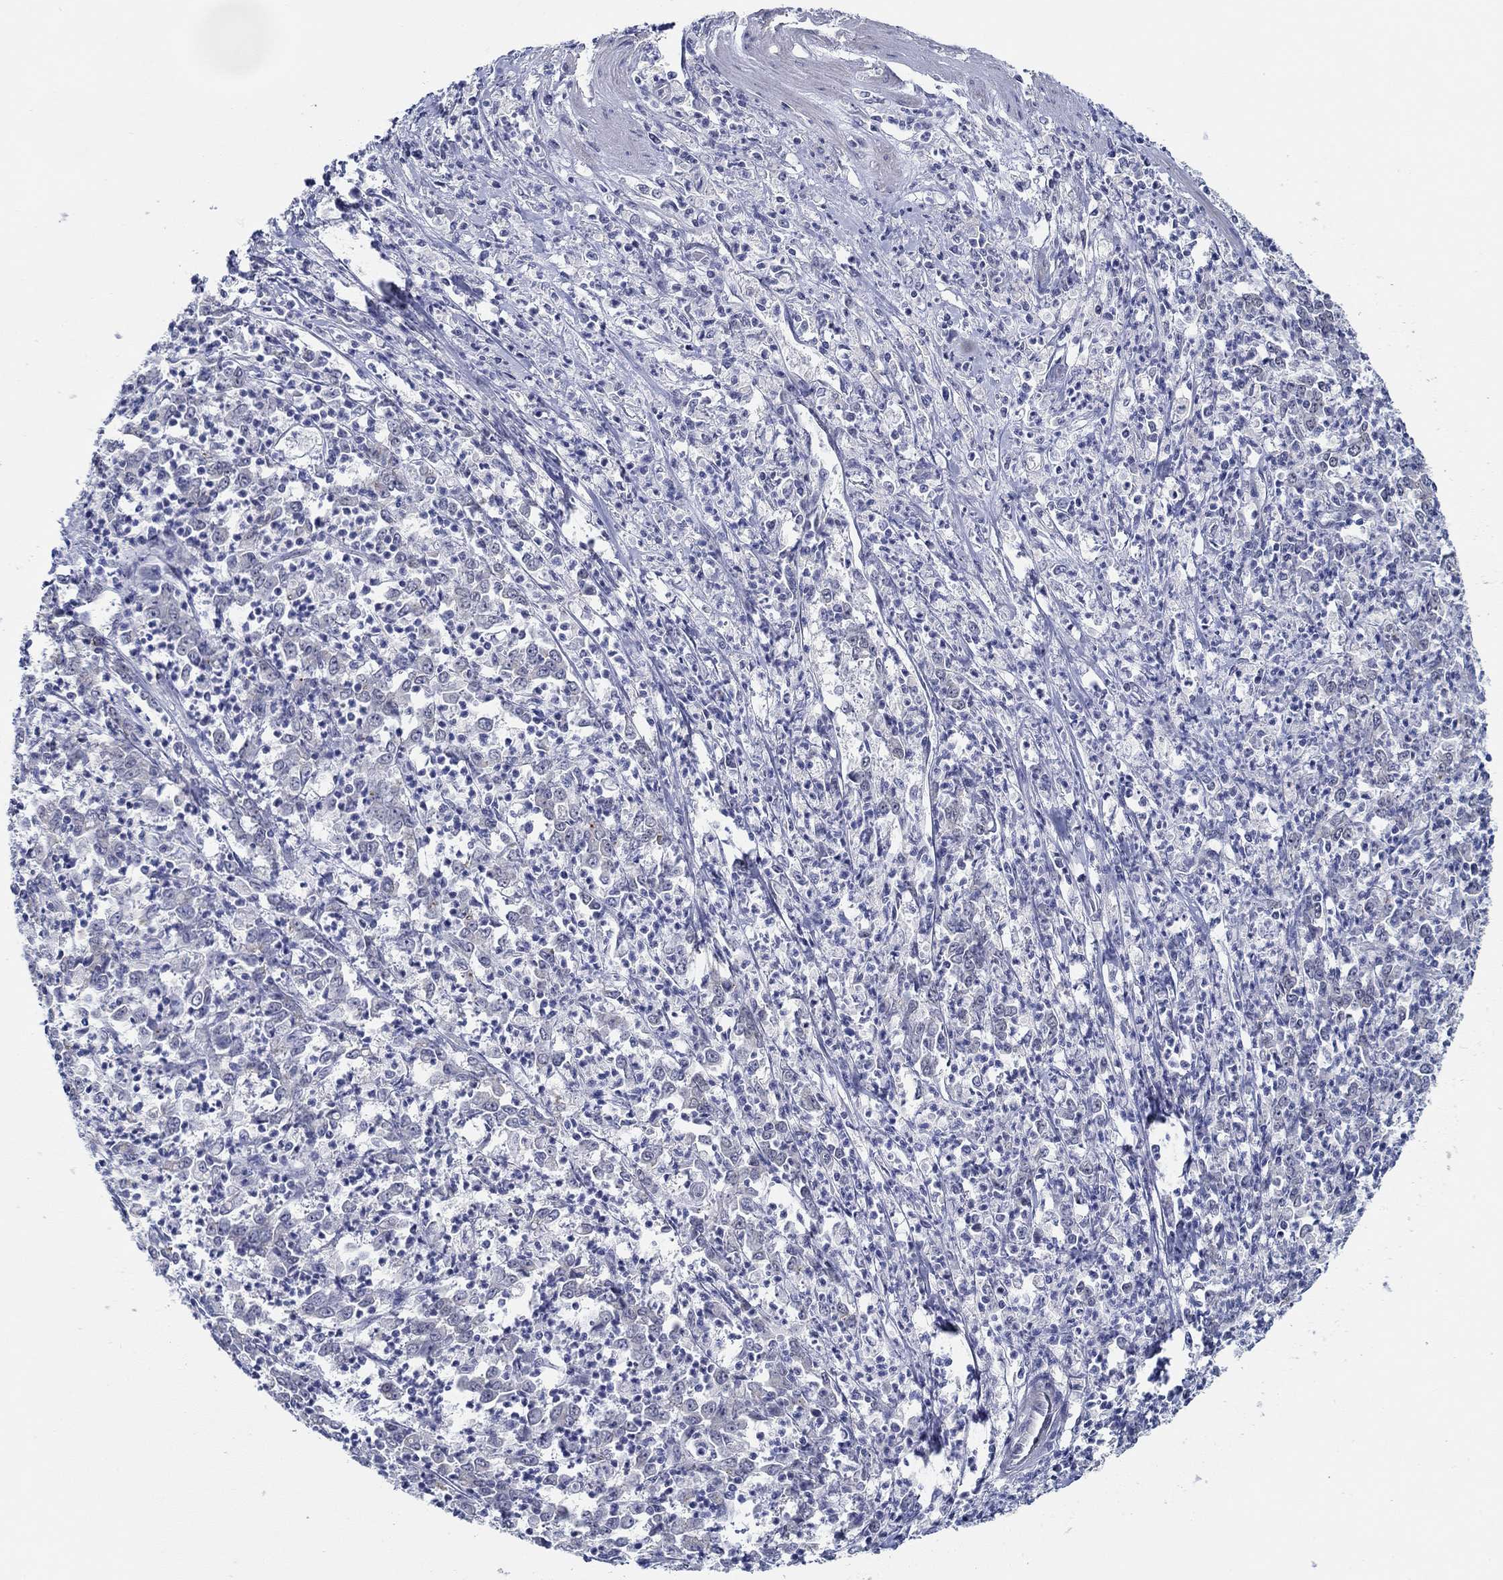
{"staining": {"intensity": "negative", "quantity": "none", "location": "none"}, "tissue": "stomach cancer", "cell_type": "Tumor cells", "image_type": "cancer", "snomed": [{"axis": "morphology", "description": "Adenocarcinoma, NOS"}, {"axis": "topography", "description": "Stomach, lower"}], "caption": "Stomach cancer stained for a protein using IHC displays no expression tumor cells.", "gene": "SLC34A1", "patient": {"sex": "female", "age": 71}}